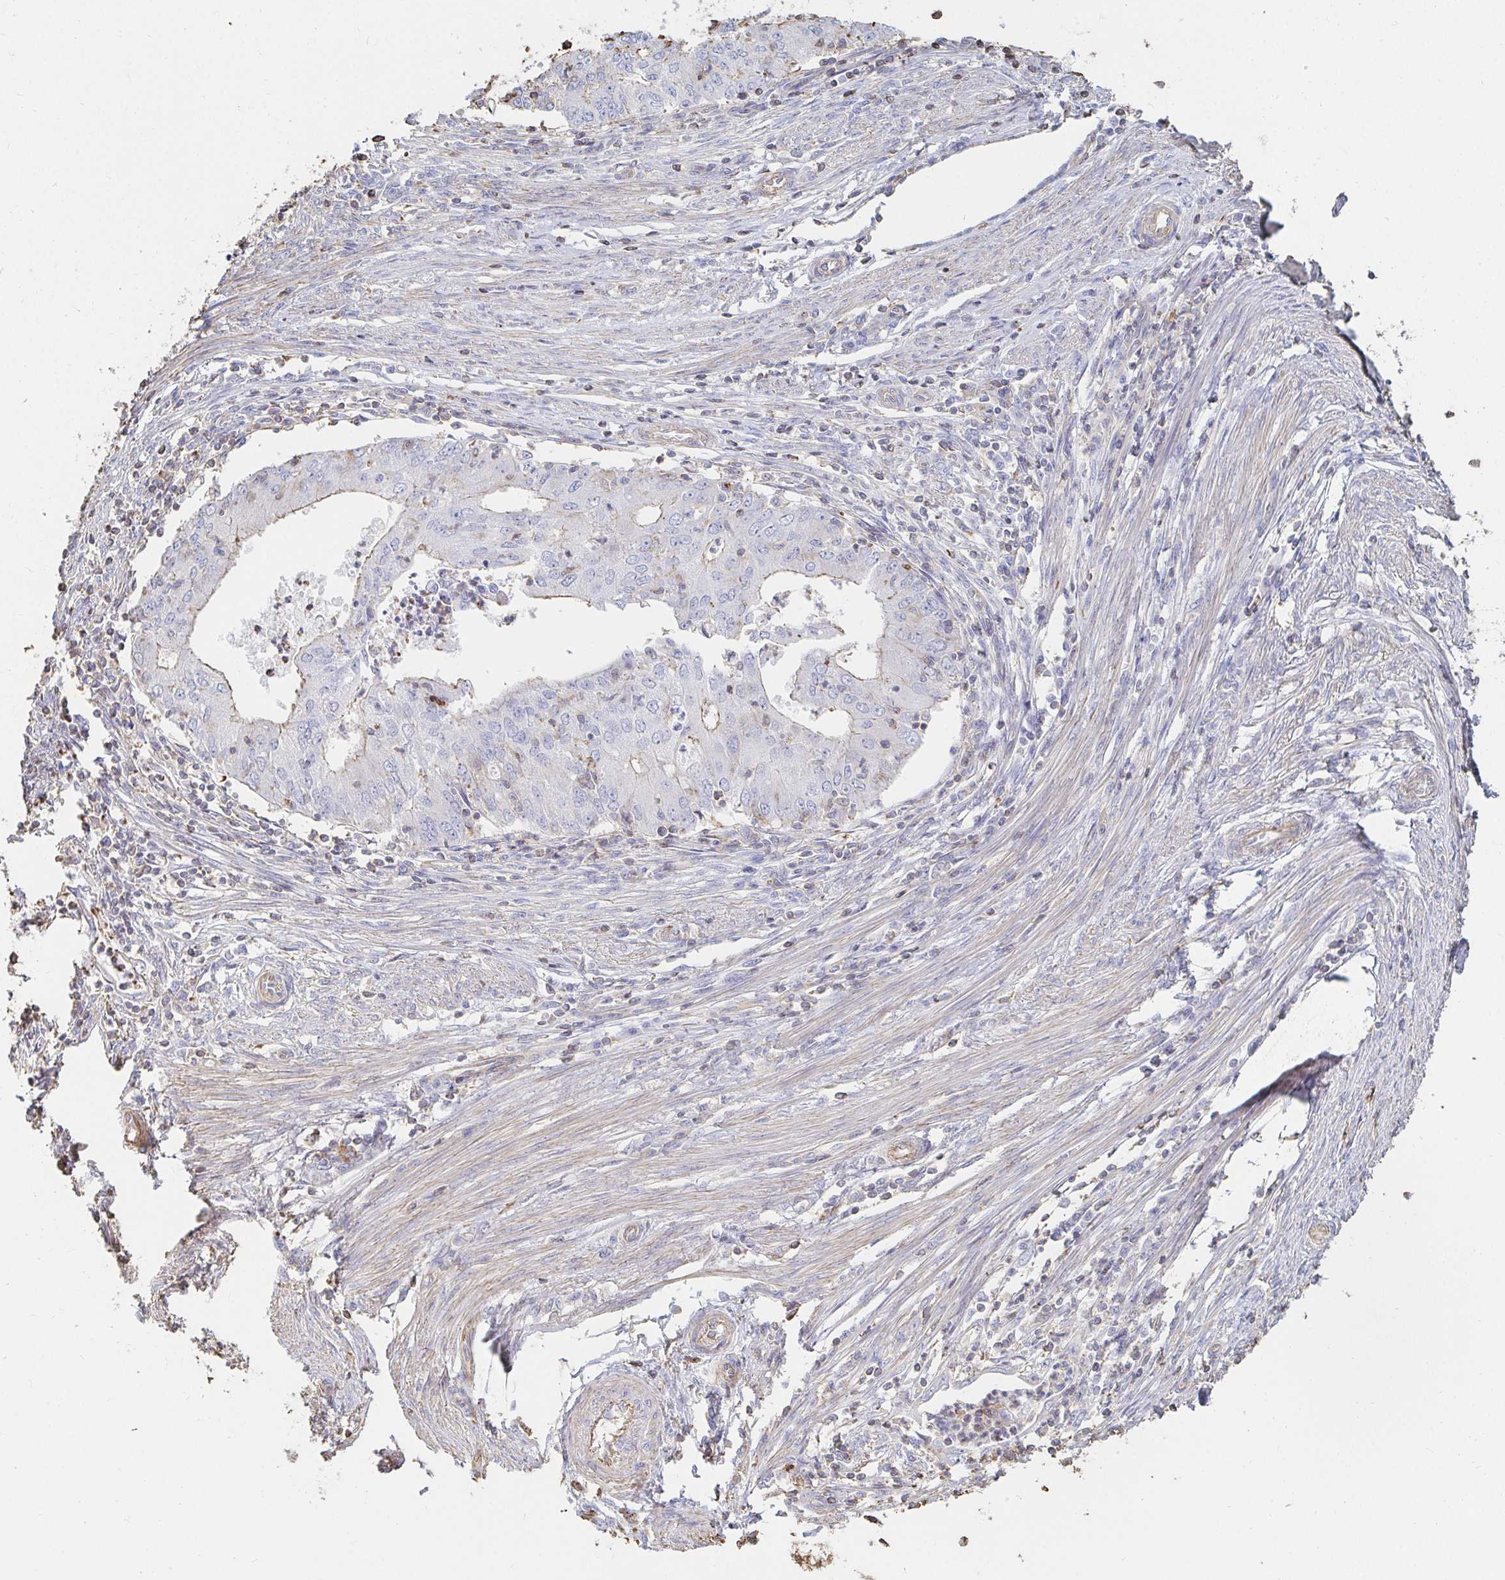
{"staining": {"intensity": "weak", "quantity": "<25%", "location": "cytoplasmic/membranous"}, "tissue": "endometrial cancer", "cell_type": "Tumor cells", "image_type": "cancer", "snomed": [{"axis": "morphology", "description": "Adenocarcinoma, NOS"}, {"axis": "topography", "description": "Endometrium"}], "caption": "Human endometrial cancer stained for a protein using immunohistochemistry reveals no positivity in tumor cells.", "gene": "PTPN14", "patient": {"sex": "female", "age": 50}}